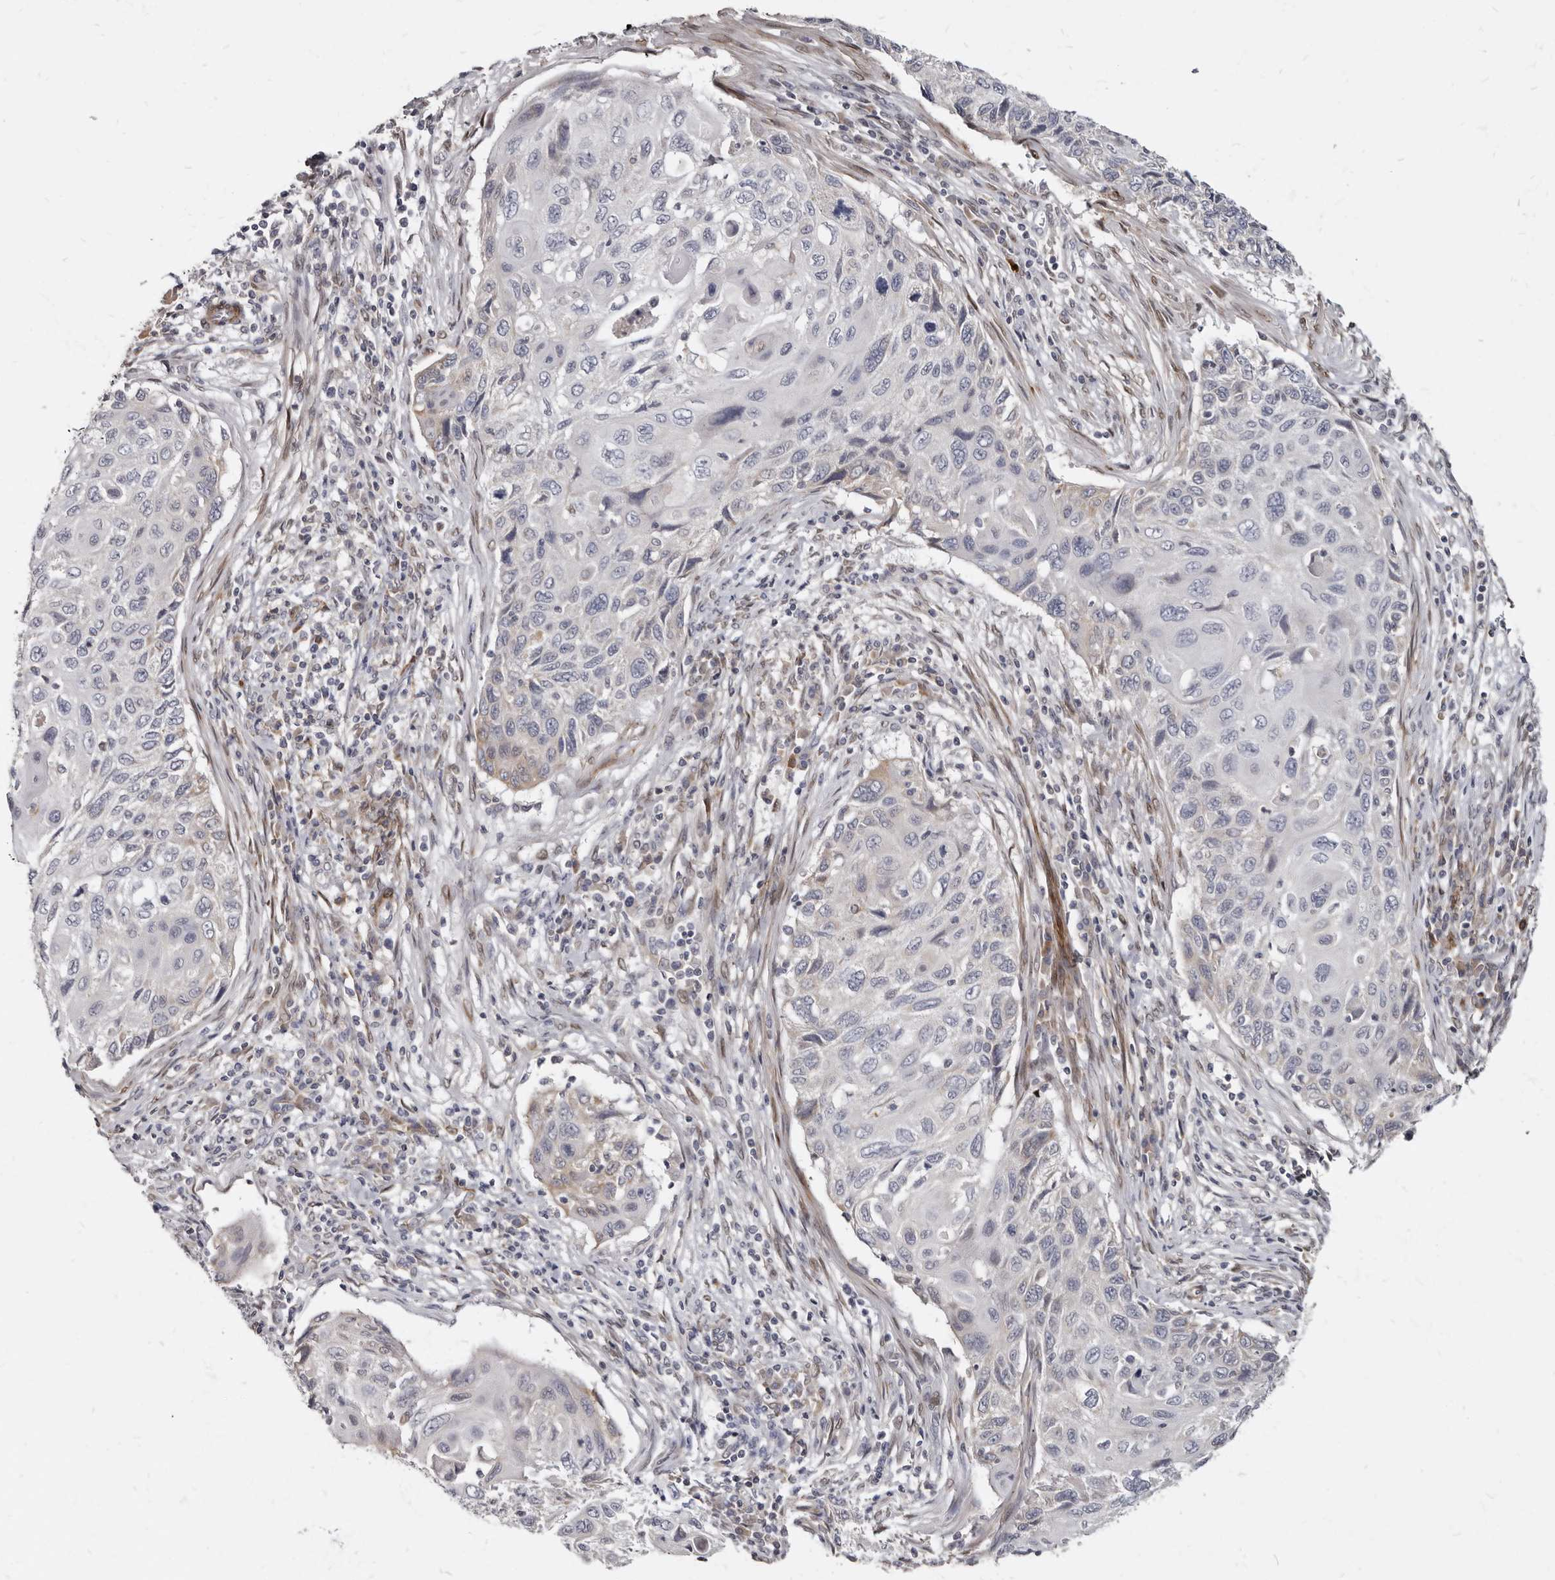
{"staining": {"intensity": "negative", "quantity": "none", "location": "none"}, "tissue": "cervical cancer", "cell_type": "Tumor cells", "image_type": "cancer", "snomed": [{"axis": "morphology", "description": "Squamous cell carcinoma, NOS"}, {"axis": "topography", "description": "Cervix"}], "caption": "A high-resolution micrograph shows IHC staining of cervical squamous cell carcinoma, which demonstrates no significant positivity in tumor cells.", "gene": "MRGPRF", "patient": {"sex": "female", "age": 70}}